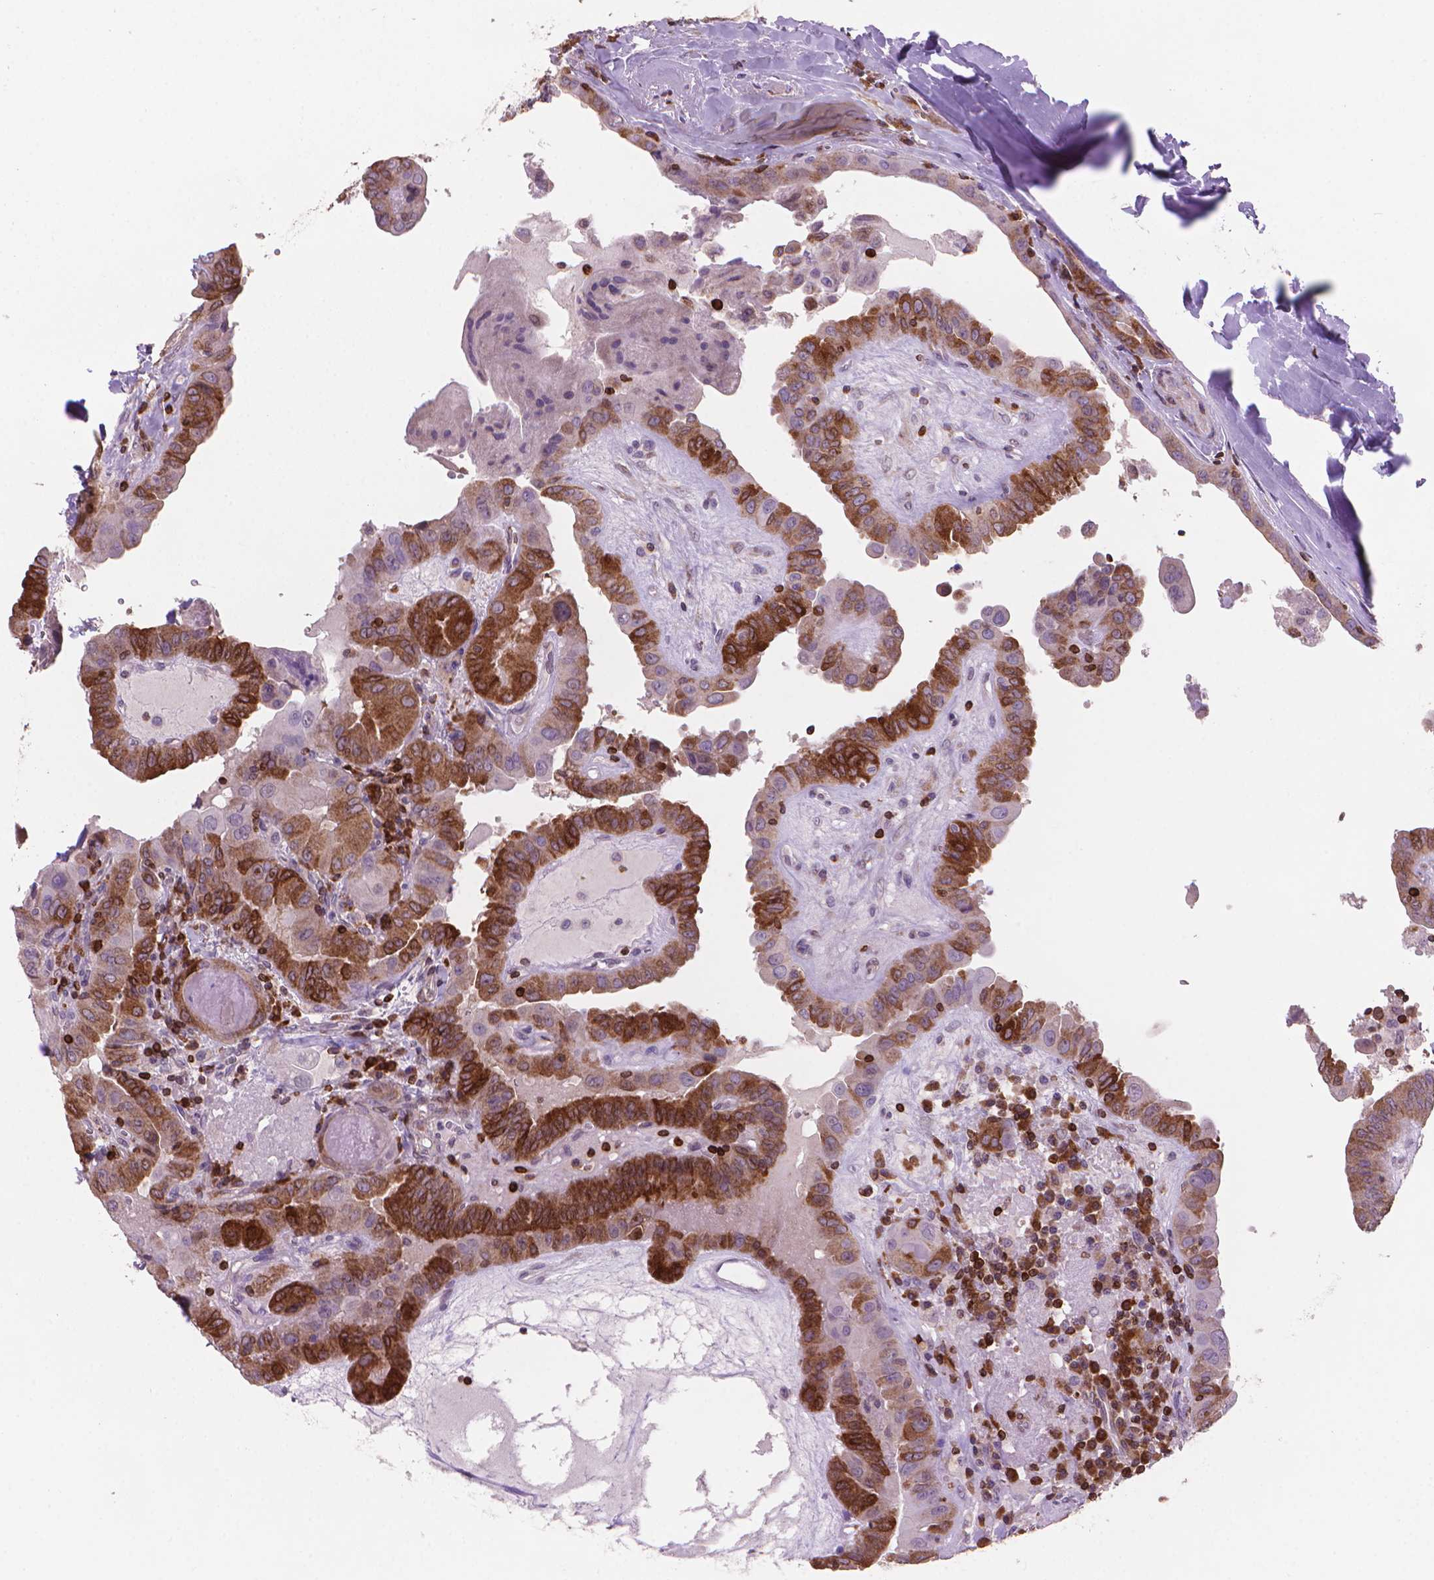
{"staining": {"intensity": "strong", "quantity": "25%-75%", "location": "cytoplasmic/membranous"}, "tissue": "thyroid cancer", "cell_type": "Tumor cells", "image_type": "cancer", "snomed": [{"axis": "morphology", "description": "Papillary adenocarcinoma, NOS"}, {"axis": "topography", "description": "Thyroid gland"}], "caption": "Protein analysis of thyroid cancer (papillary adenocarcinoma) tissue shows strong cytoplasmic/membranous expression in about 25%-75% of tumor cells.", "gene": "BCL2", "patient": {"sex": "female", "age": 37}}